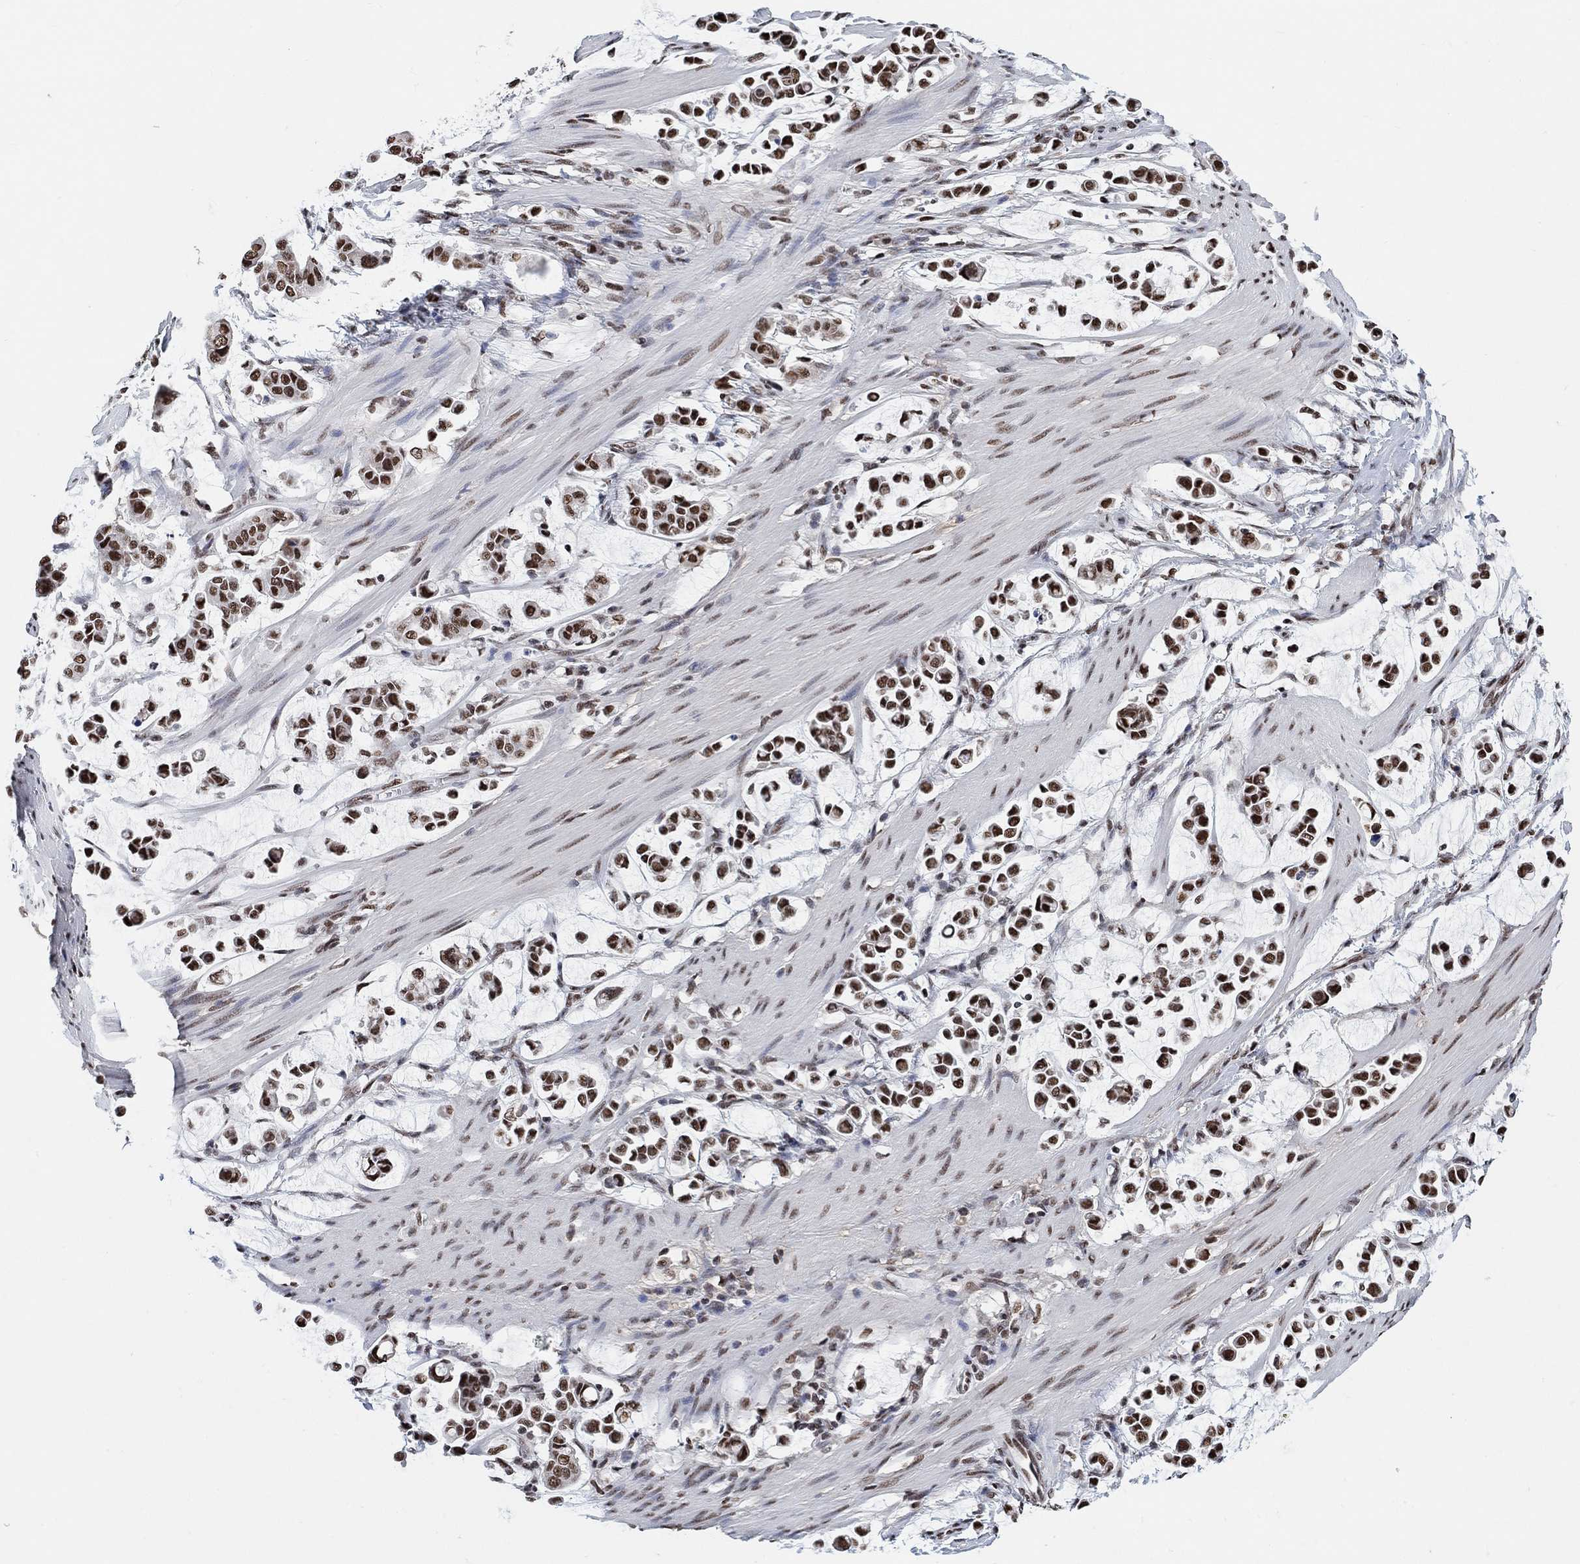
{"staining": {"intensity": "strong", "quantity": ">75%", "location": "nuclear"}, "tissue": "stomach cancer", "cell_type": "Tumor cells", "image_type": "cancer", "snomed": [{"axis": "morphology", "description": "Adenocarcinoma, NOS"}, {"axis": "topography", "description": "Stomach"}], "caption": "Stomach cancer (adenocarcinoma) tissue exhibits strong nuclear expression in about >75% of tumor cells", "gene": "USP39", "patient": {"sex": "male", "age": 82}}